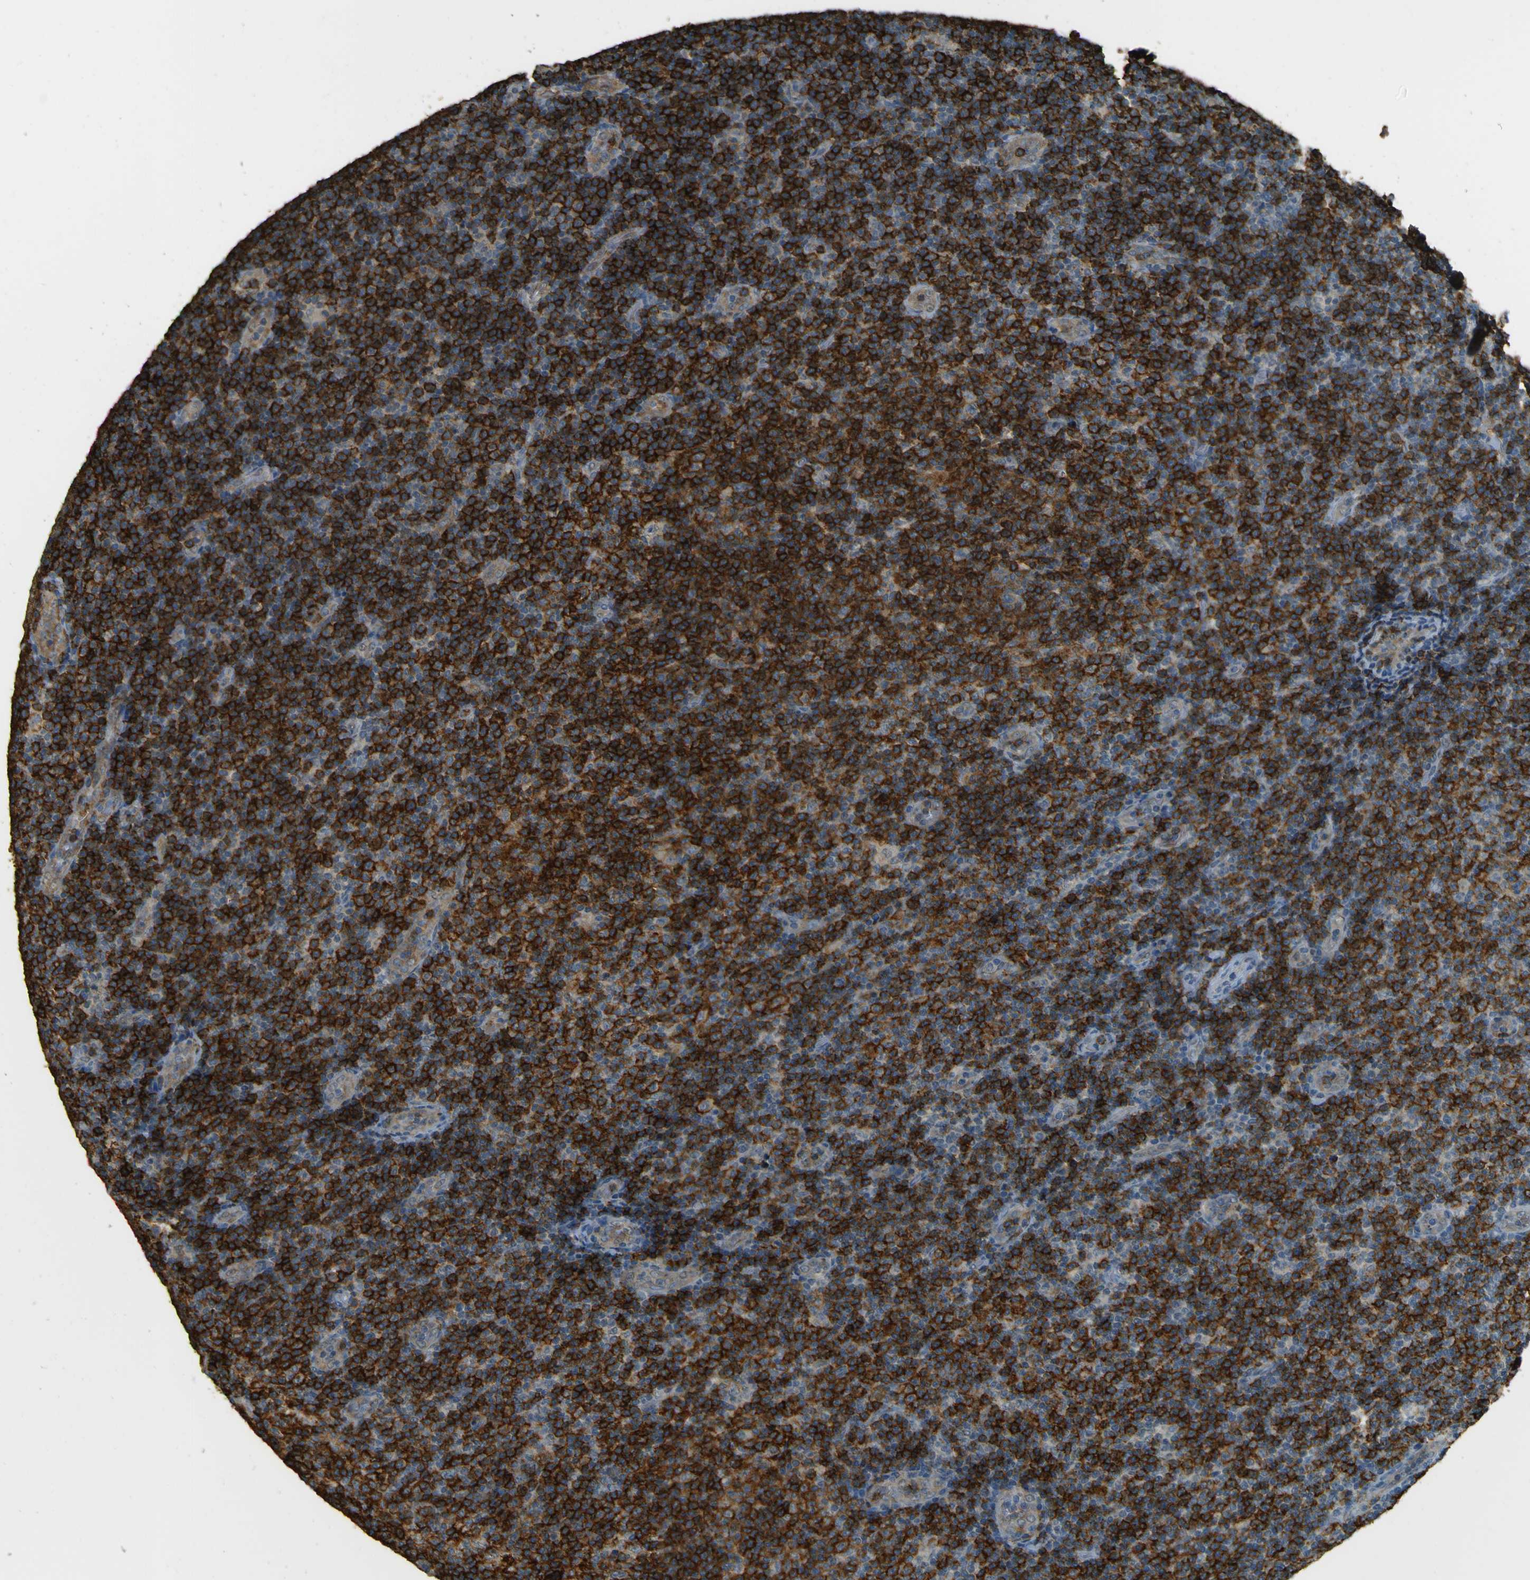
{"staining": {"intensity": "strong", "quantity": ">75%", "location": "cytoplasmic/membranous"}, "tissue": "lymphoma", "cell_type": "Tumor cells", "image_type": "cancer", "snomed": [{"axis": "morphology", "description": "Malignant lymphoma, non-Hodgkin's type, Low grade"}, {"axis": "topography", "description": "Lymph node"}], "caption": "Strong cytoplasmic/membranous positivity is seen in about >75% of tumor cells in malignant lymphoma, non-Hodgkin's type (low-grade).", "gene": "GOLGA1", "patient": {"sex": "male", "age": 83}}